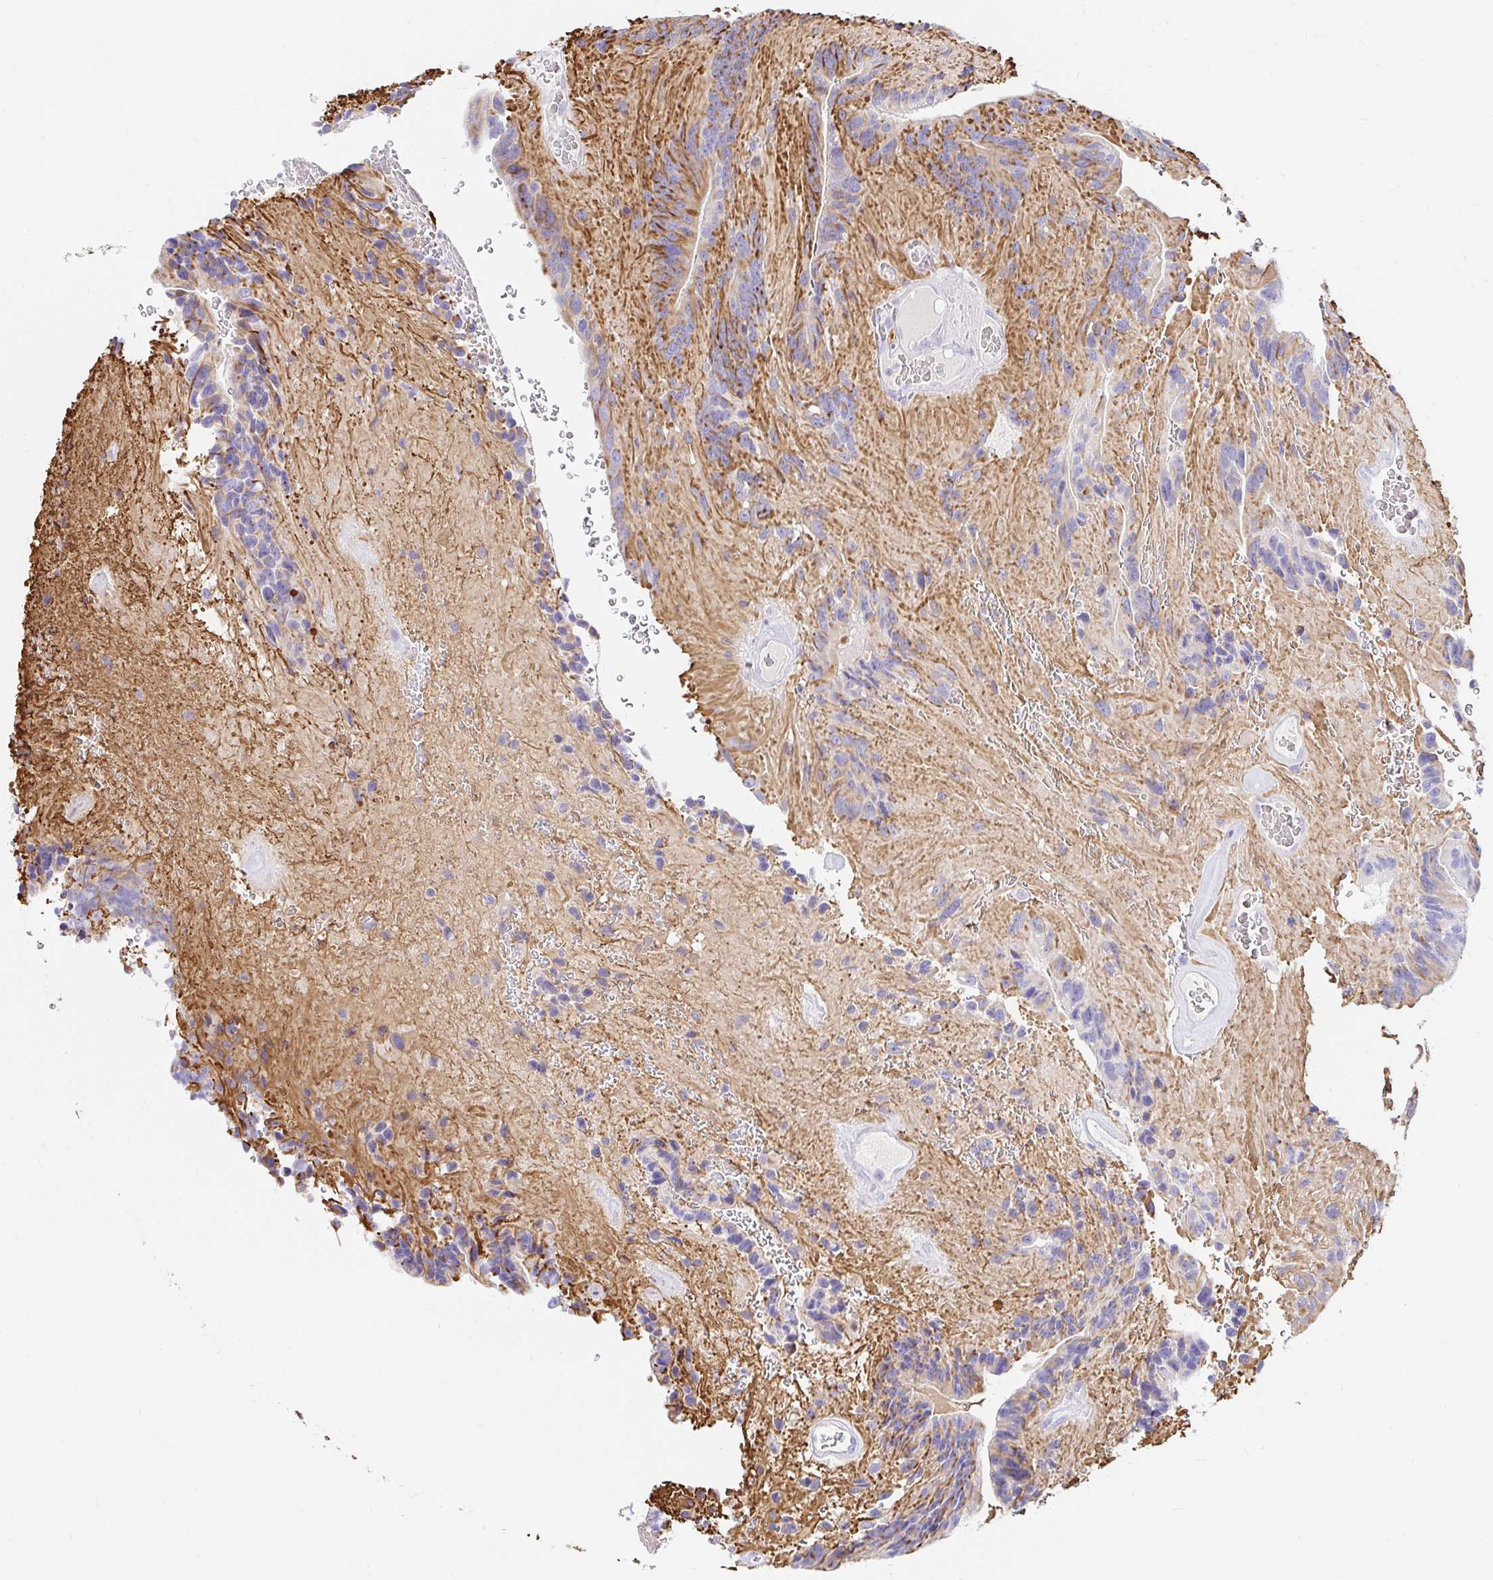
{"staining": {"intensity": "negative", "quantity": "none", "location": "none"}, "tissue": "glioma", "cell_type": "Tumor cells", "image_type": "cancer", "snomed": [{"axis": "morphology", "description": "Glioma, malignant, Low grade"}, {"axis": "topography", "description": "Brain"}], "caption": "Immunohistochemistry (IHC) of human low-grade glioma (malignant) exhibits no expression in tumor cells. (IHC, brightfield microscopy, high magnification).", "gene": "NR2E1", "patient": {"sex": "male", "age": 31}}